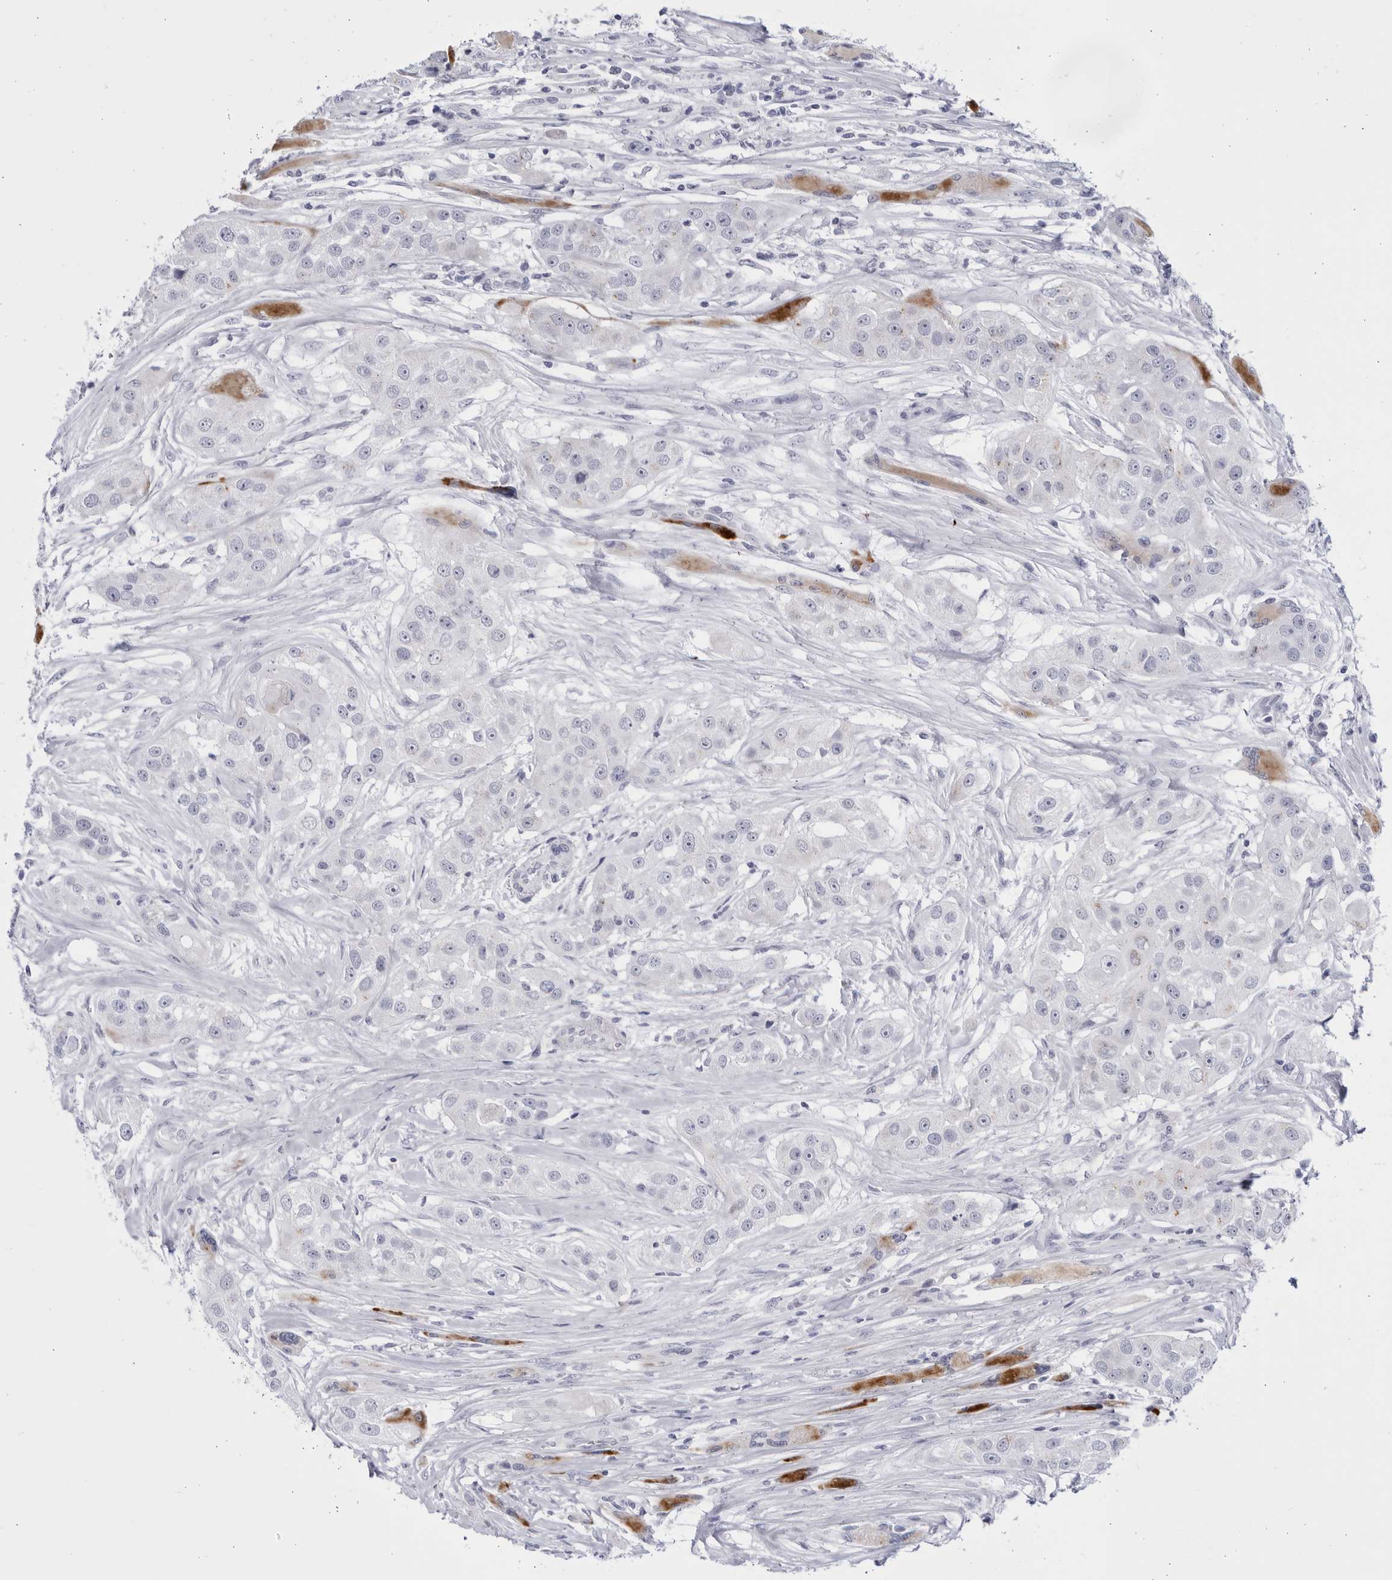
{"staining": {"intensity": "negative", "quantity": "none", "location": "none"}, "tissue": "head and neck cancer", "cell_type": "Tumor cells", "image_type": "cancer", "snomed": [{"axis": "morphology", "description": "Normal tissue, NOS"}, {"axis": "morphology", "description": "Squamous cell carcinoma, NOS"}, {"axis": "topography", "description": "Skeletal muscle"}, {"axis": "topography", "description": "Head-Neck"}], "caption": "Image shows no protein positivity in tumor cells of head and neck cancer tissue.", "gene": "CCDC181", "patient": {"sex": "male", "age": 51}}